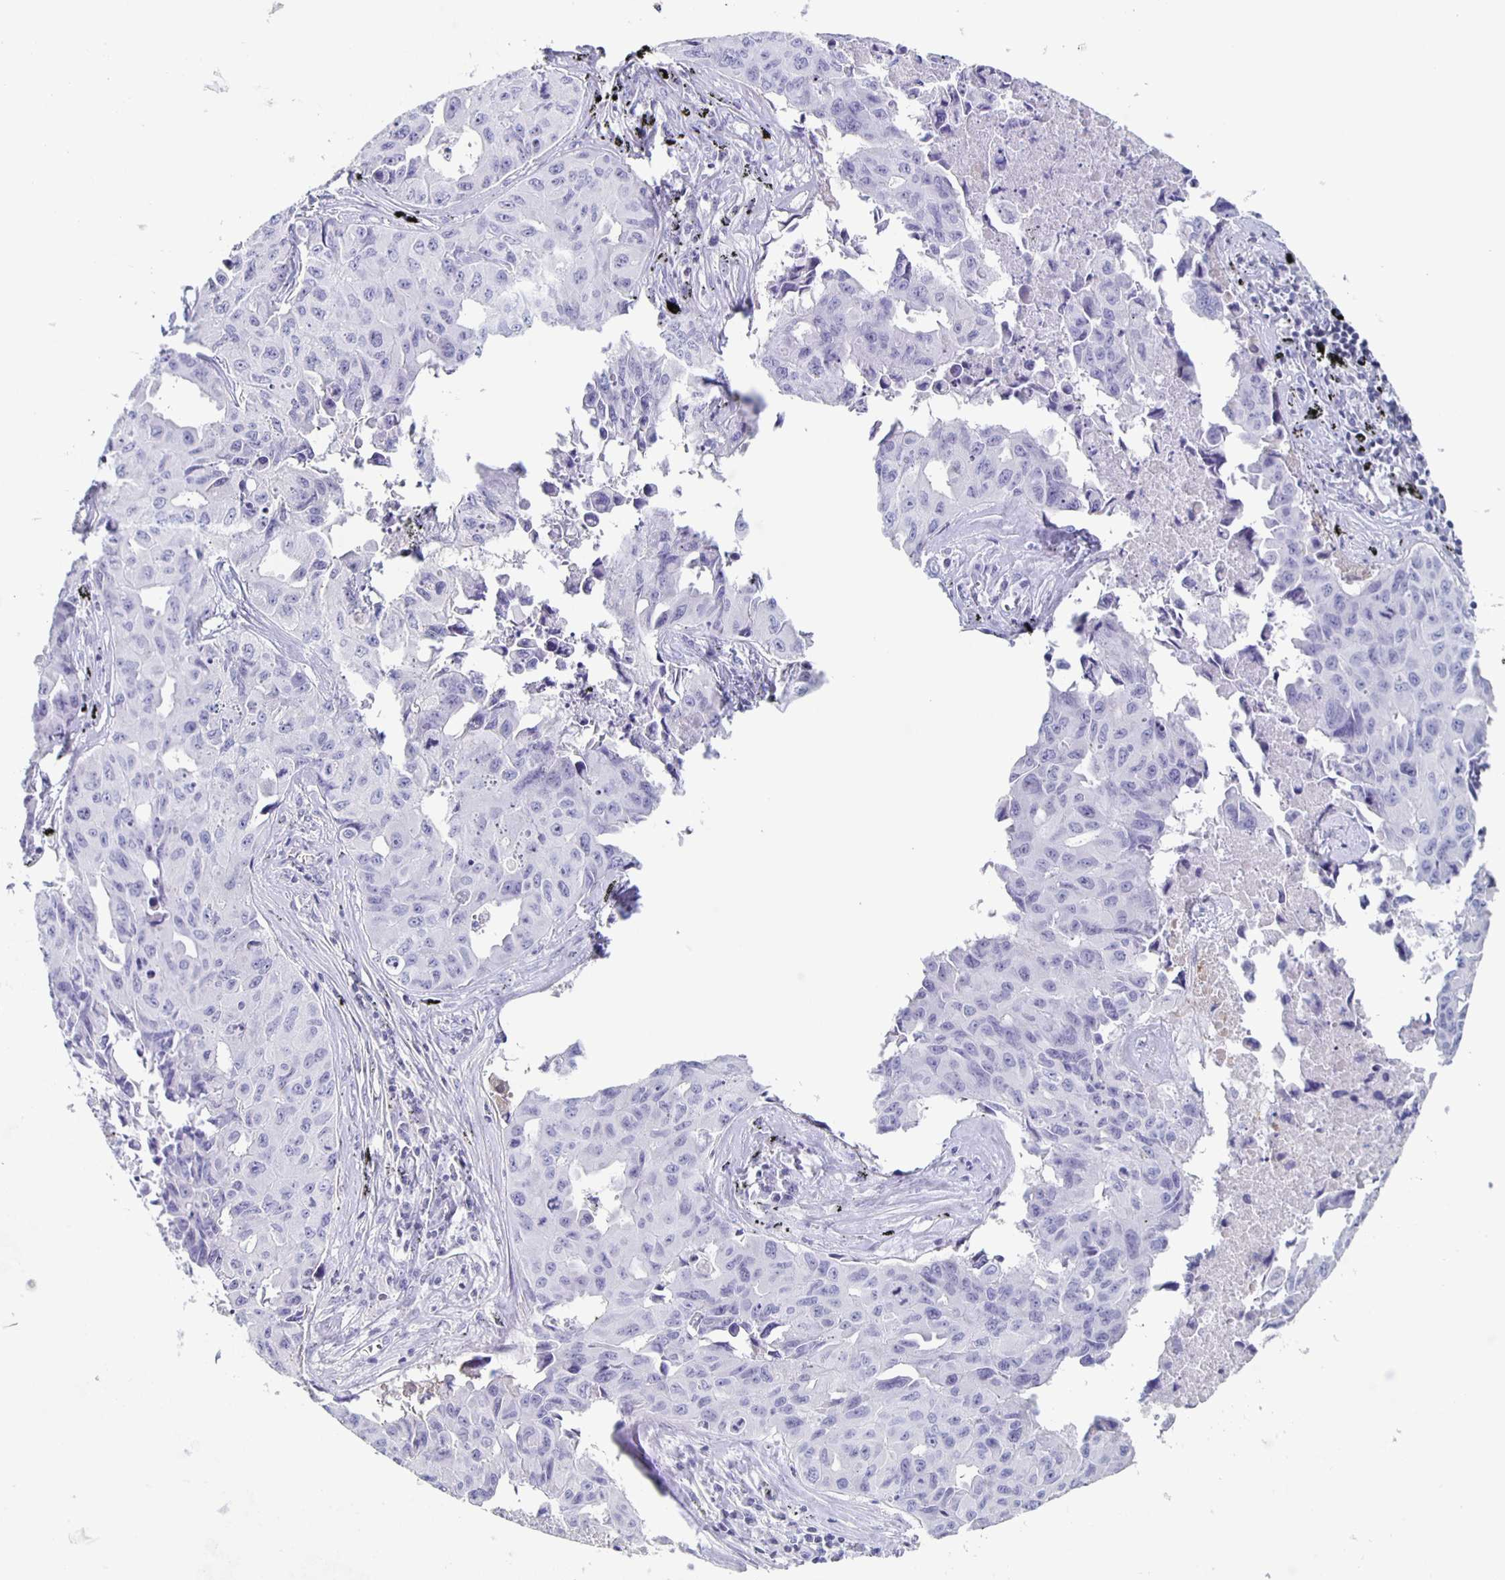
{"staining": {"intensity": "negative", "quantity": "none", "location": "none"}, "tissue": "lung cancer", "cell_type": "Tumor cells", "image_type": "cancer", "snomed": [{"axis": "morphology", "description": "Adenocarcinoma, NOS"}, {"axis": "topography", "description": "Lymph node"}, {"axis": "topography", "description": "Lung"}], "caption": "IHC image of neoplastic tissue: lung adenocarcinoma stained with DAB exhibits no significant protein expression in tumor cells.", "gene": "FGA", "patient": {"sex": "male", "age": 64}}